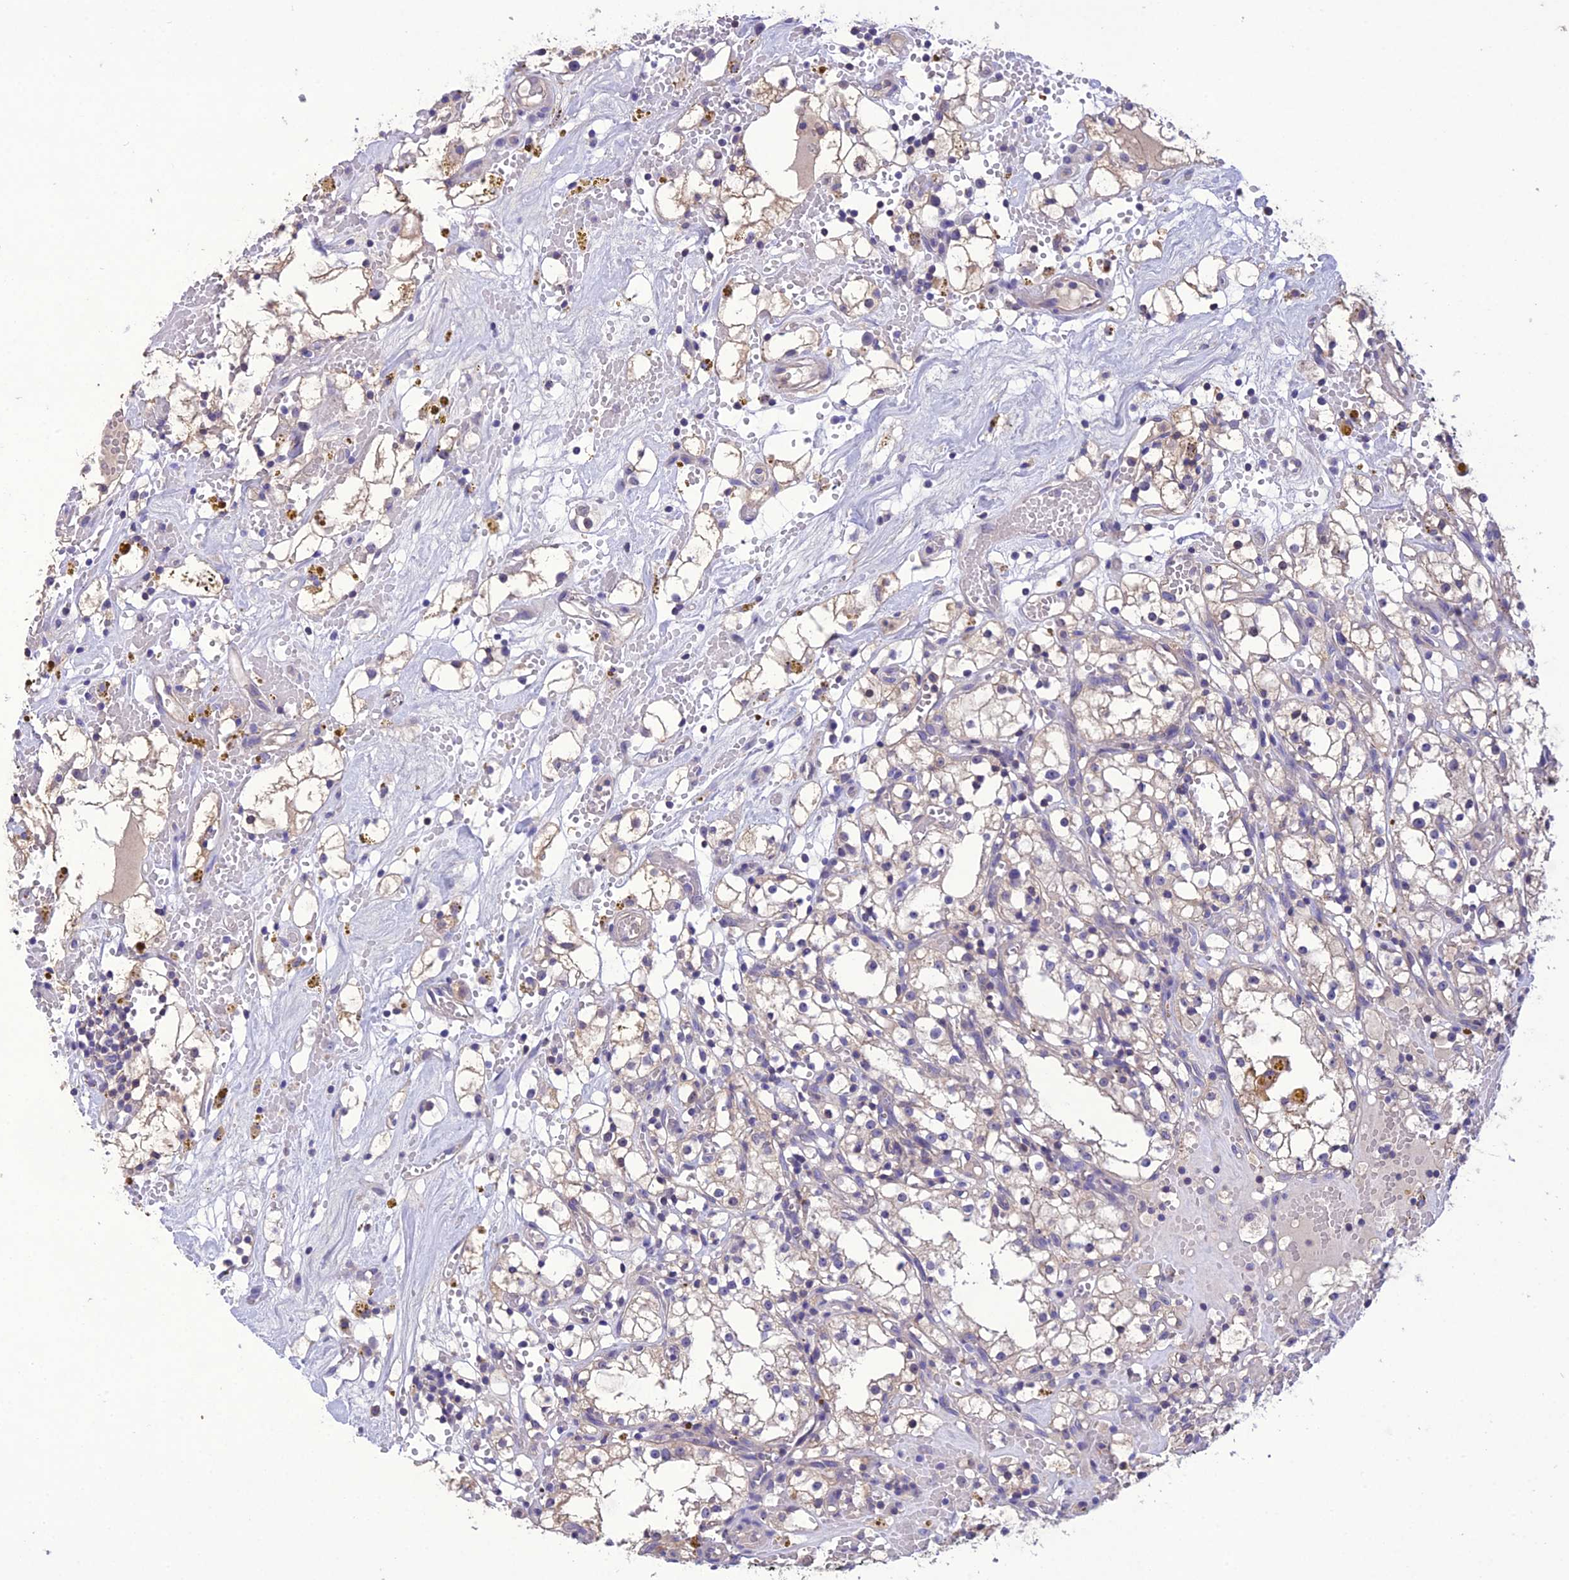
{"staining": {"intensity": "negative", "quantity": "none", "location": "none"}, "tissue": "renal cancer", "cell_type": "Tumor cells", "image_type": "cancer", "snomed": [{"axis": "morphology", "description": "Adenocarcinoma, NOS"}, {"axis": "topography", "description": "Kidney"}], "caption": "High magnification brightfield microscopy of renal adenocarcinoma stained with DAB (3,3'-diaminobenzidine) (brown) and counterstained with hematoxylin (blue): tumor cells show no significant expression. The staining is performed using DAB (3,3'-diaminobenzidine) brown chromogen with nuclei counter-stained in using hematoxylin.", "gene": "SNX24", "patient": {"sex": "male", "age": 56}}